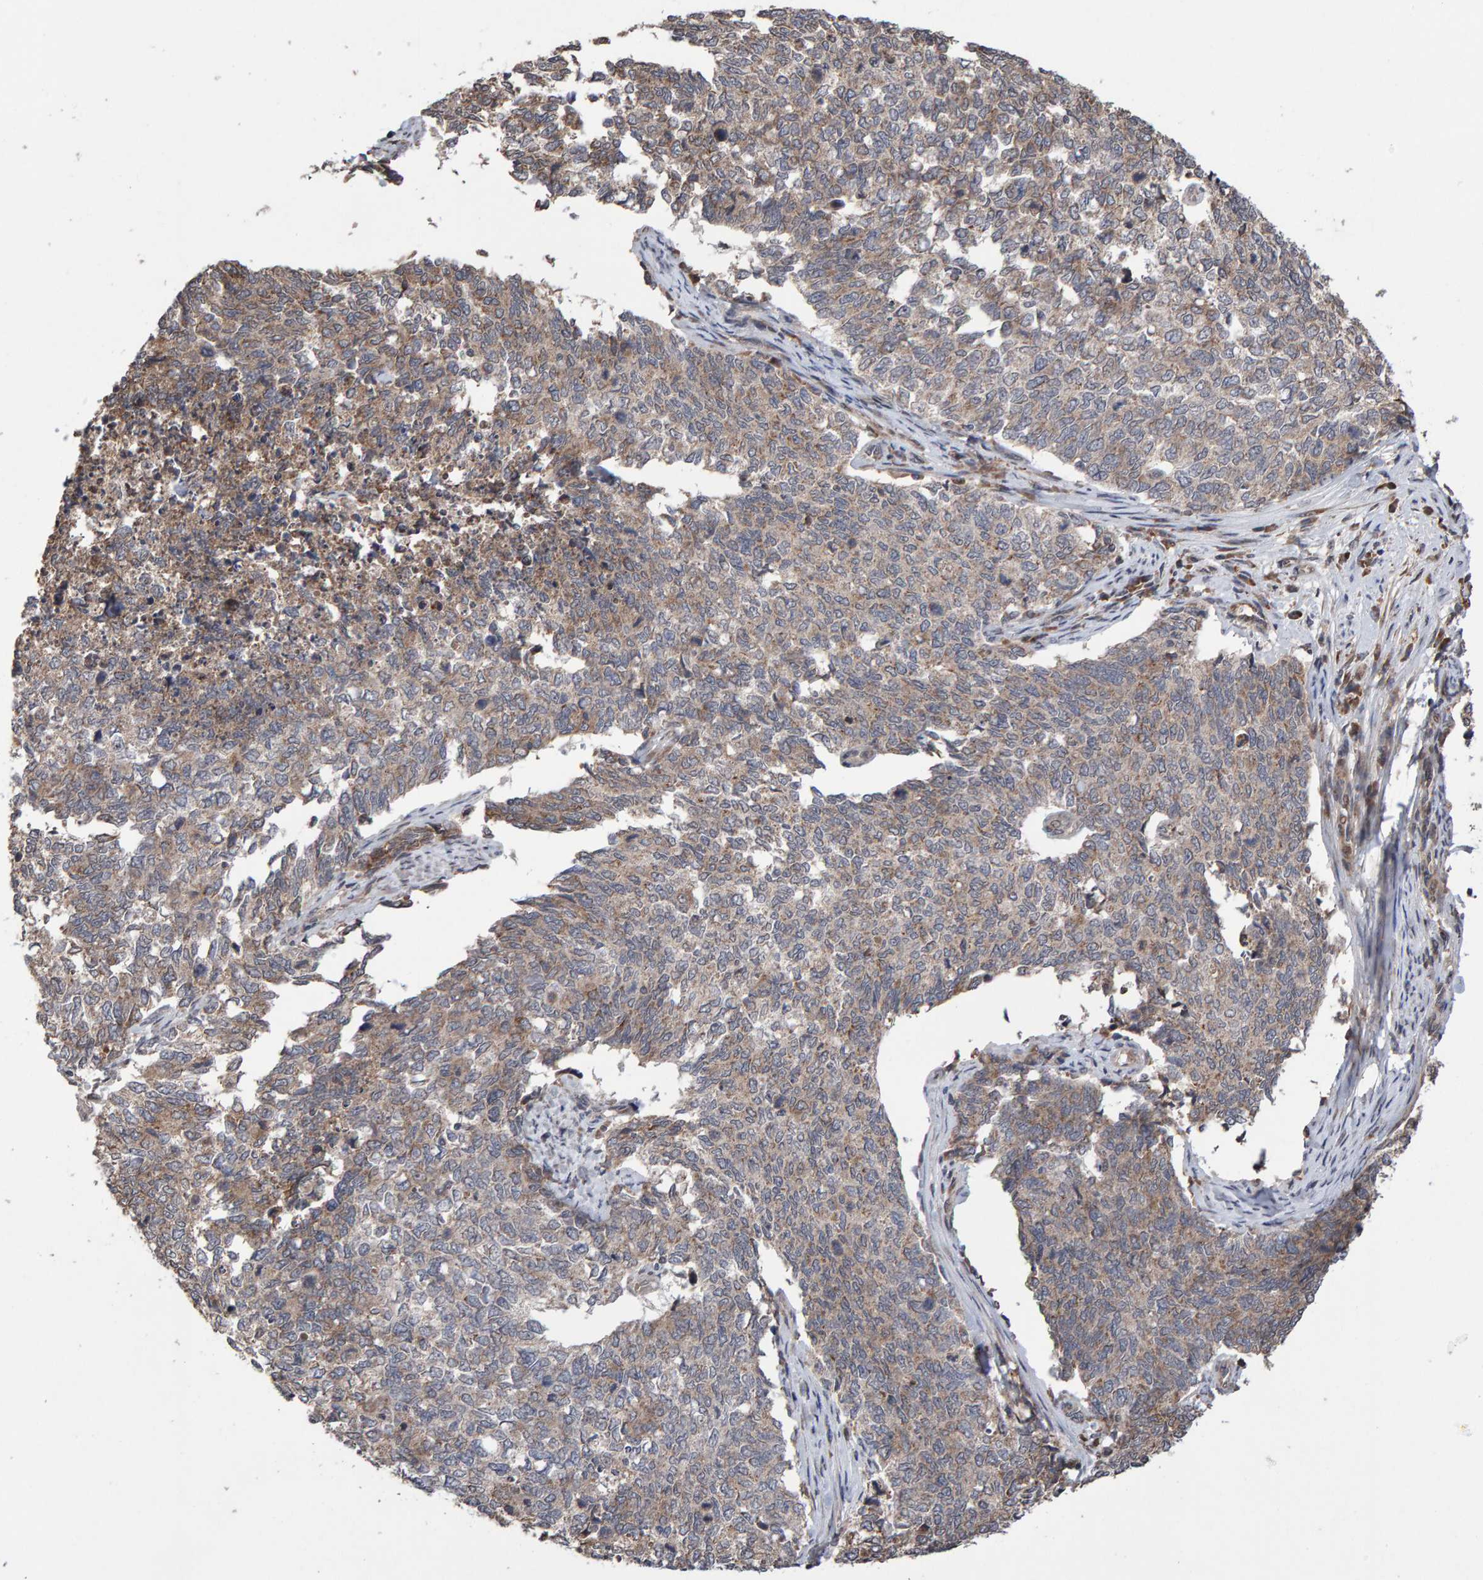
{"staining": {"intensity": "weak", "quantity": ">75%", "location": "cytoplasmic/membranous"}, "tissue": "cervical cancer", "cell_type": "Tumor cells", "image_type": "cancer", "snomed": [{"axis": "morphology", "description": "Squamous cell carcinoma, NOS"}, {"axis": "topography", "description": "Cervix"}], "caption": "Brown immunohistochemical staining in cervical cancer (squamous cell carcinoma) shows weak cytoplasmic/membranous staining in about >75% of tumor cells.", "gene": "PECR", "patient": {"sex": "female", "age": 63}}